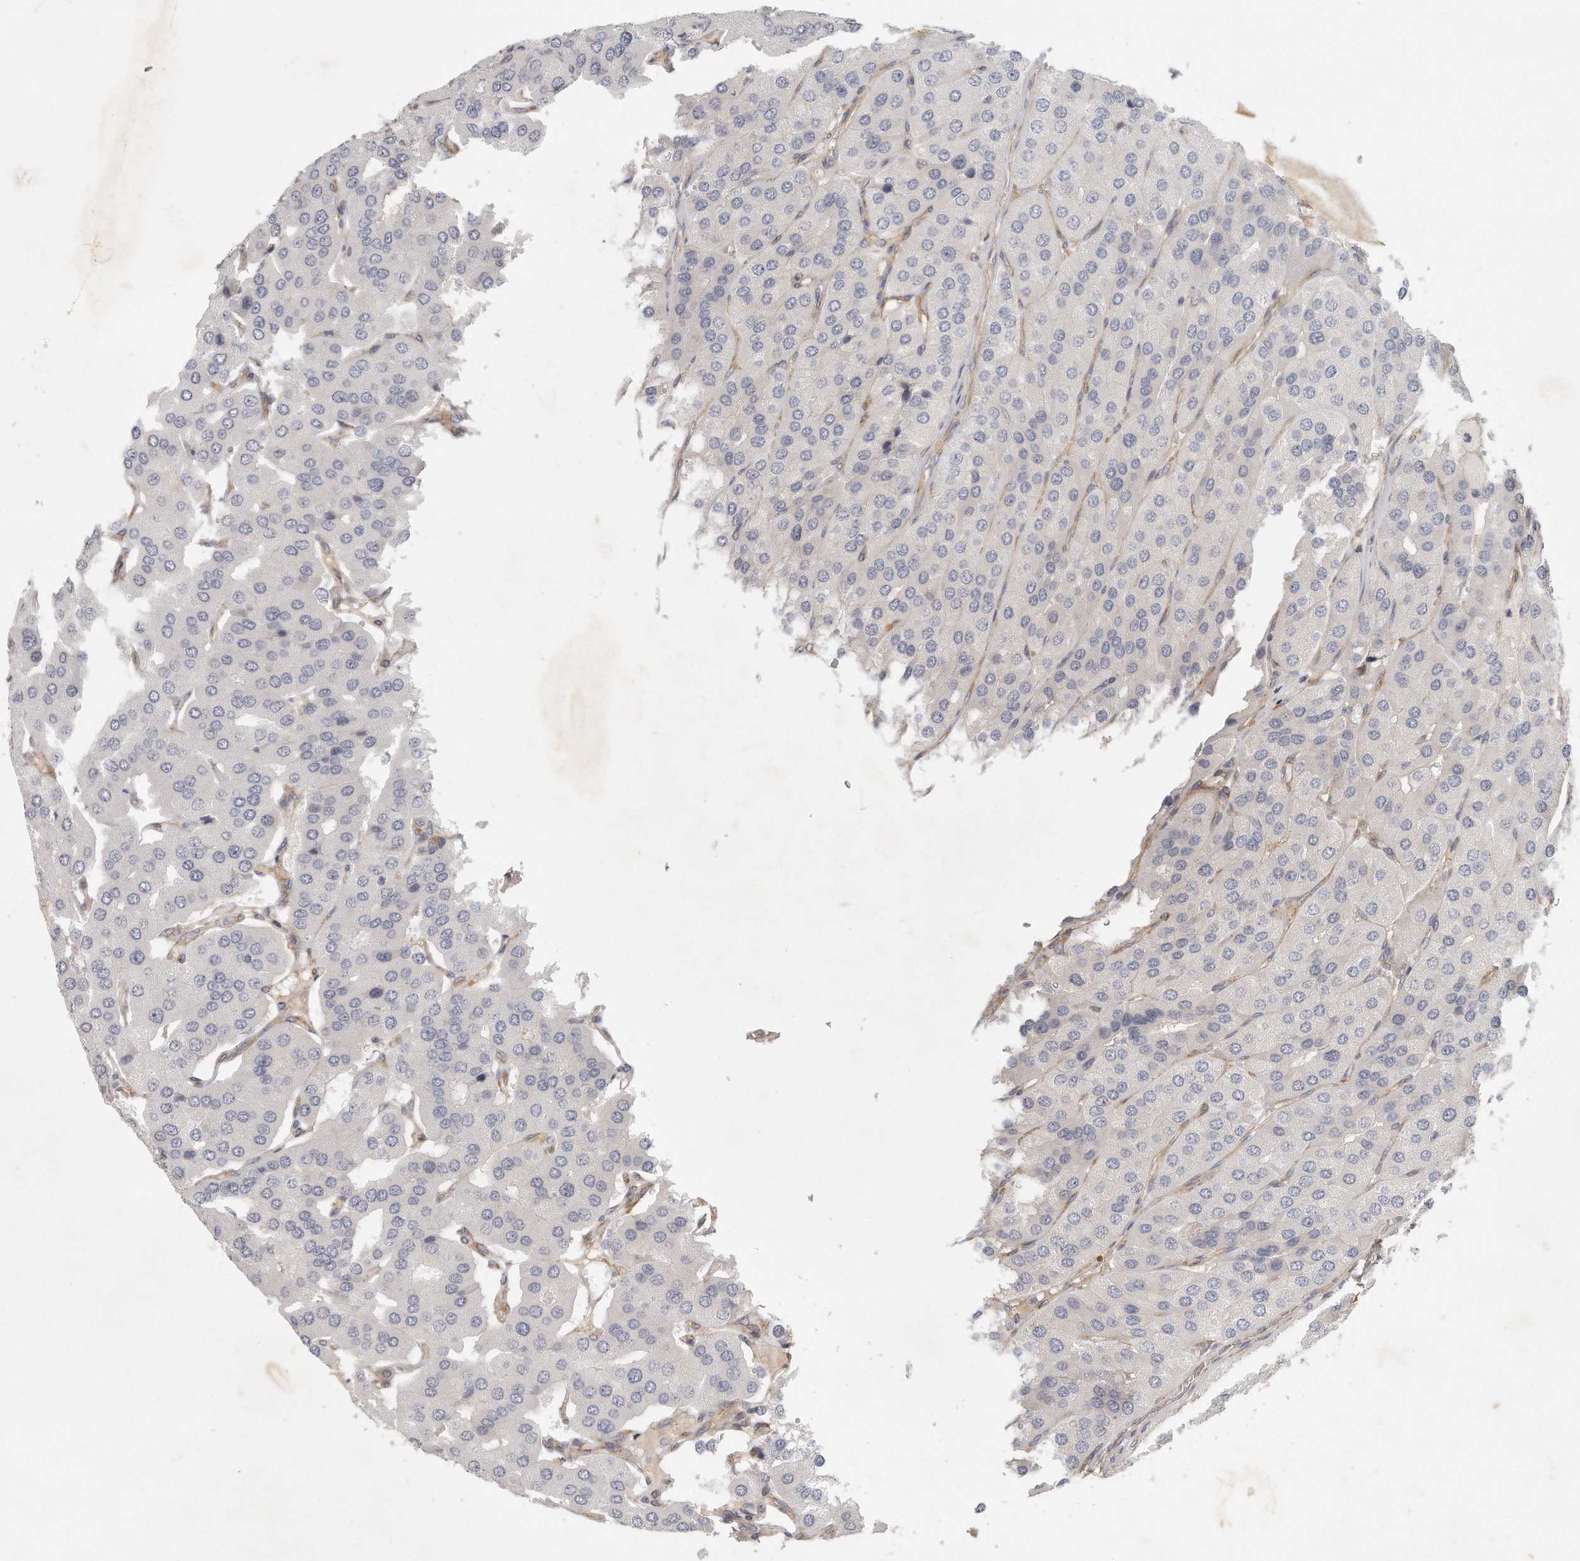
{"staining": {"intensity": "negative", "quantity": "none", "location": "none"}, "tissue": "parathyroid gland", "cell_type": "Glandular cells", "image_type": "normal", "snomed": [{"axis": "morphology", "description": "Normal tissue, NOS"}, {"axis": "morphology", "description": "Adenoma, NOS"}, {"axis": "topography", "description": "Parathyroid gland"}], "caption": "DAB (3,3'-diaminobenzidine) immunohistochemical staining of benign human parathyroid gland displays no significant staining in glandular cells. The staining is performed using DAB (3,3'-diaminobenzidine) brown chromogen with nuclei counter-stained in using hematoxylin.", "gene": "MTERF4", "patient": {"sex": "female", "age": 86}}